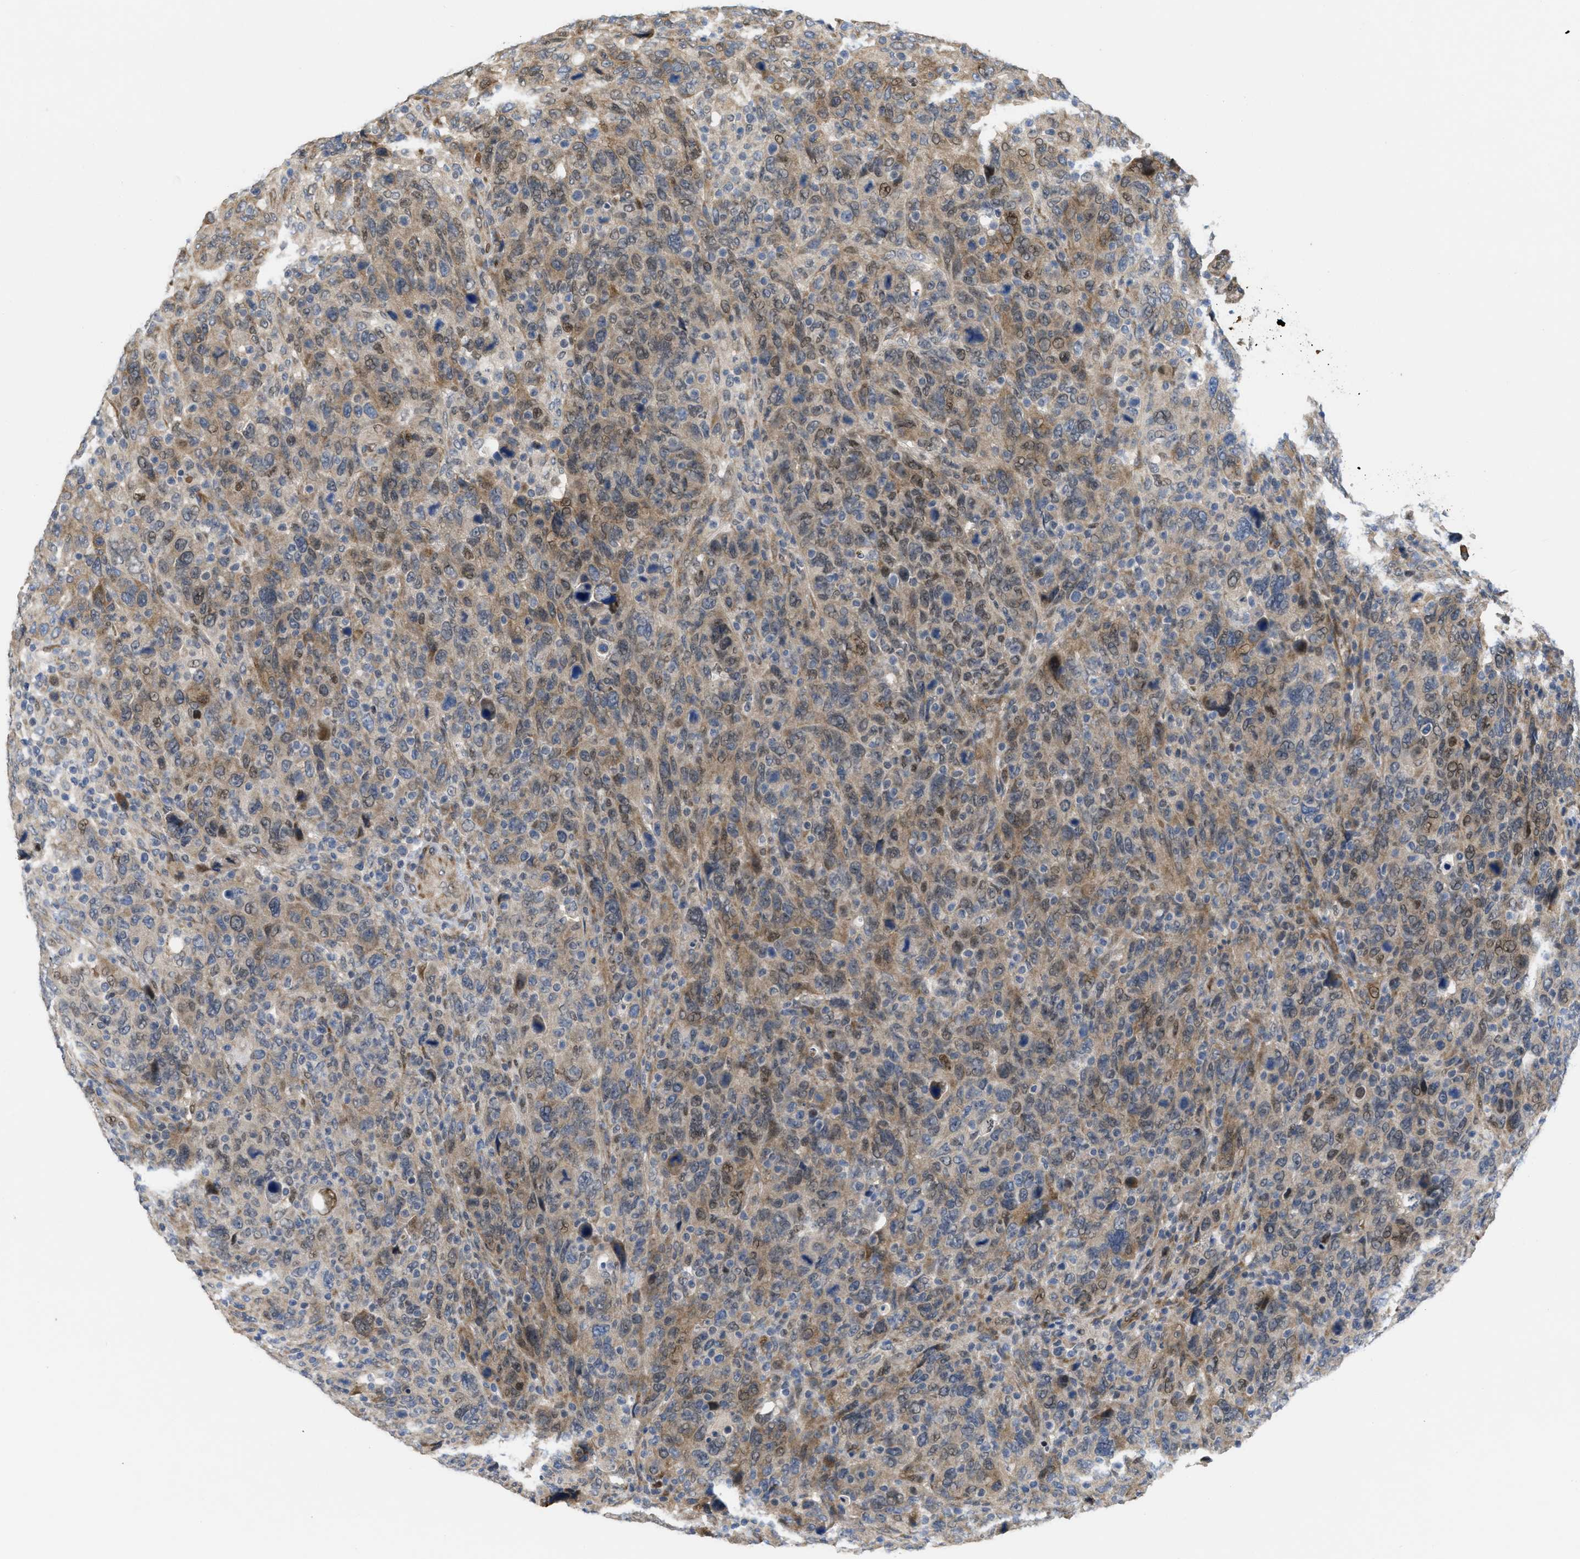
{"staining": {"intensity": "moderate", "quantity": "25%-75%", "location": "cytoplasmic/membranous,nuclear"}, "tissue": "breast cancer", "cell_type": "Tumor cells", "image_type": "cancer", "snomed": [{"axis": "morphology", "description": "Duct carcinoma"}, {"axis": "topography", "description": "Breast"}], "caption": "Moderate cytoplasmic/membranous and nuclear protein staining is seen in about 25%-75% of tumor cells in breast cancer.", "gene": "CDPF1", "patient": {"sex": "female", "age": 37}}